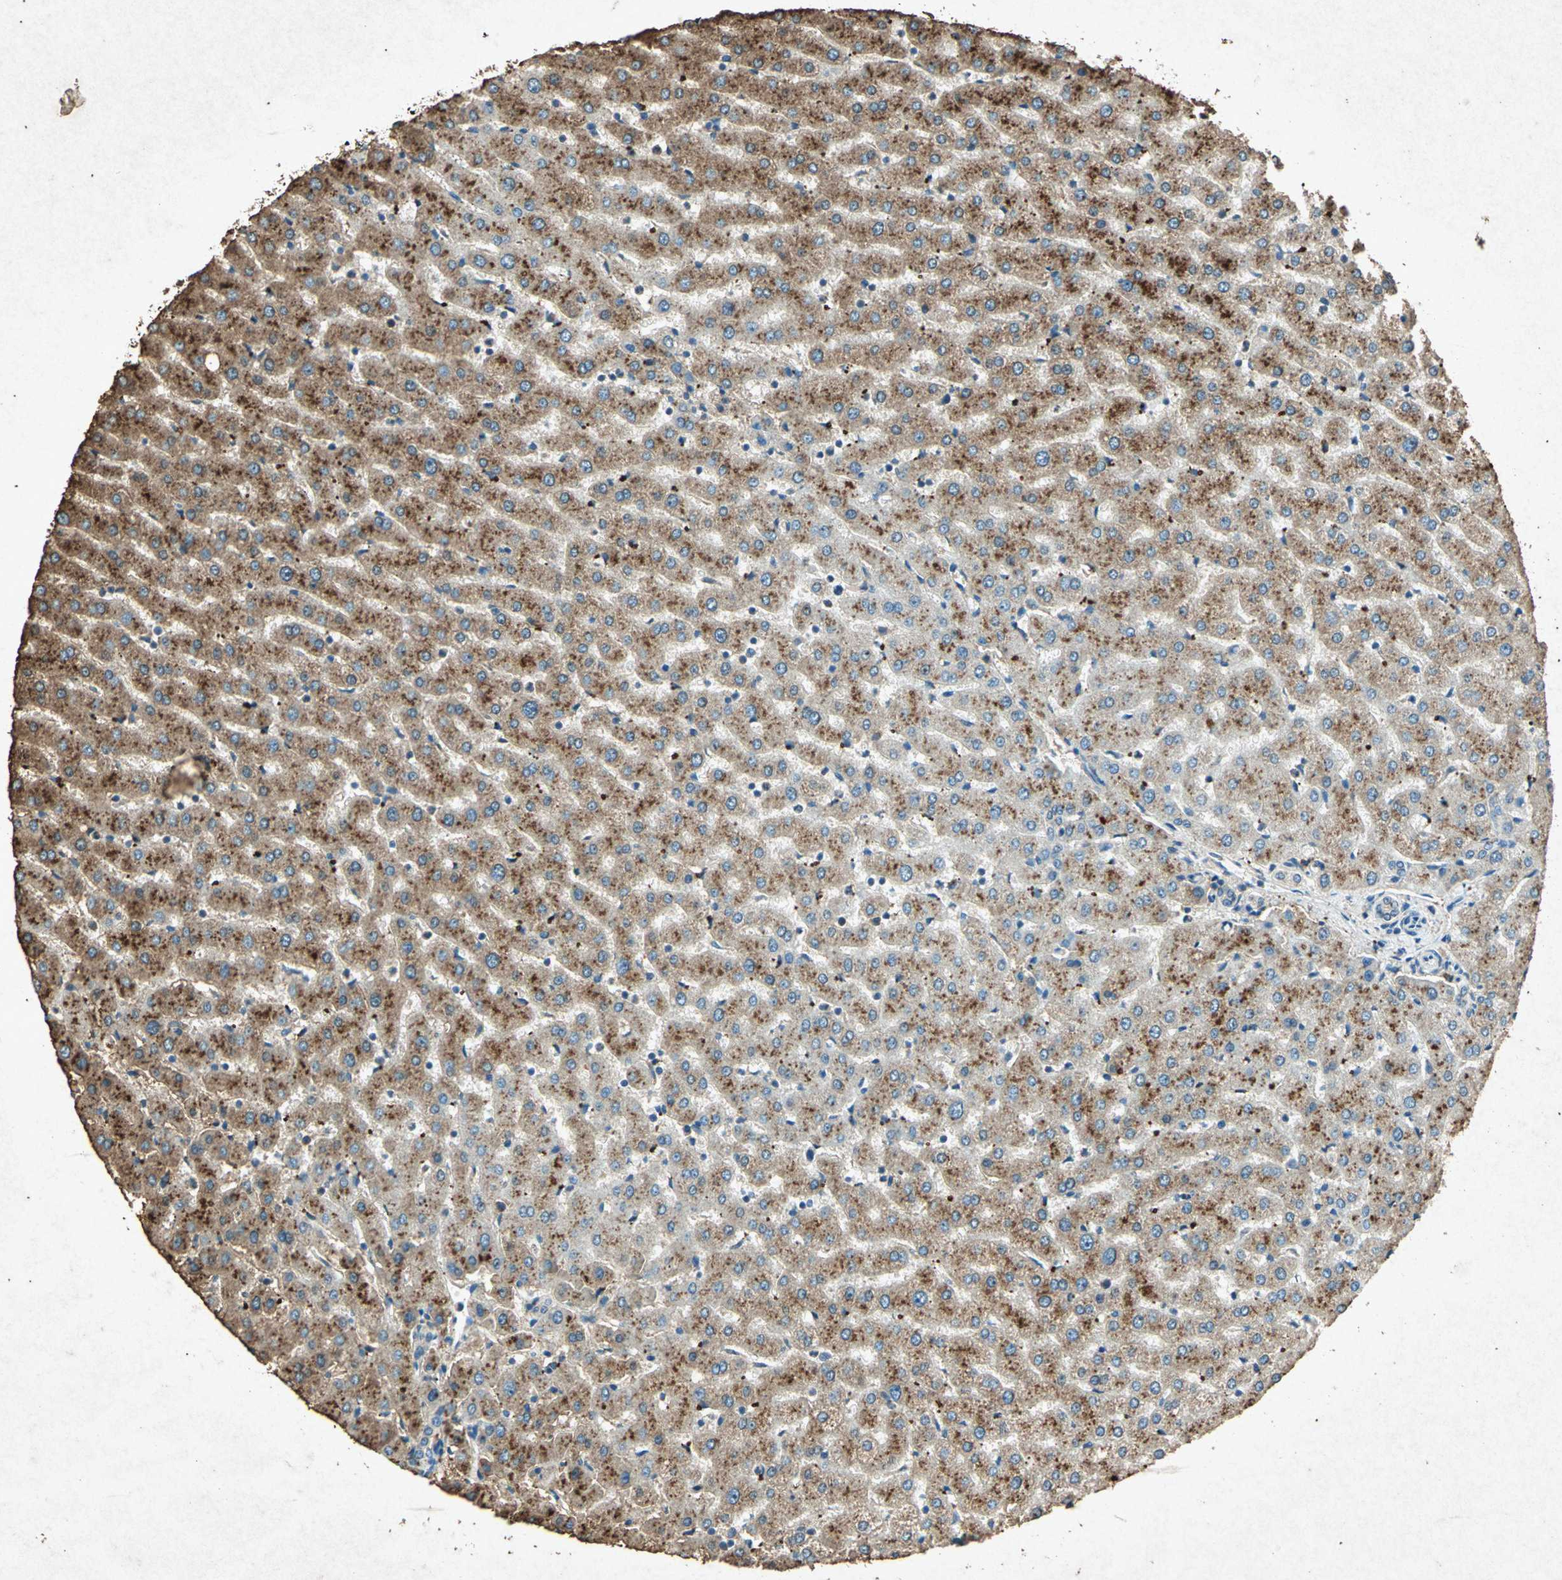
{"staining": {"intensity": "weak", "quantity": "<25%", "location": "cytoplasmic/membranous"}, "tissue": "liver", "cell_type": "Cholangiocytes", "image_type": "normal", "snomed": [{"axis": "morphology", "description": "Normal tissue, NOS"}, {"axis": "morphology", "description": "Fibrosis, NOS"}, {"axis": "topography", "description": "Liver"}], "caption": "Unremarkable liver was stained to show a protein in brown. There is no significant expression in cholangiocytes. (DAB (3,3'-diaminobenzidine) immunohistochemistry, high magnification).", "gene": "PSEN1", "patient": {"sex": "female", "age": 29}}